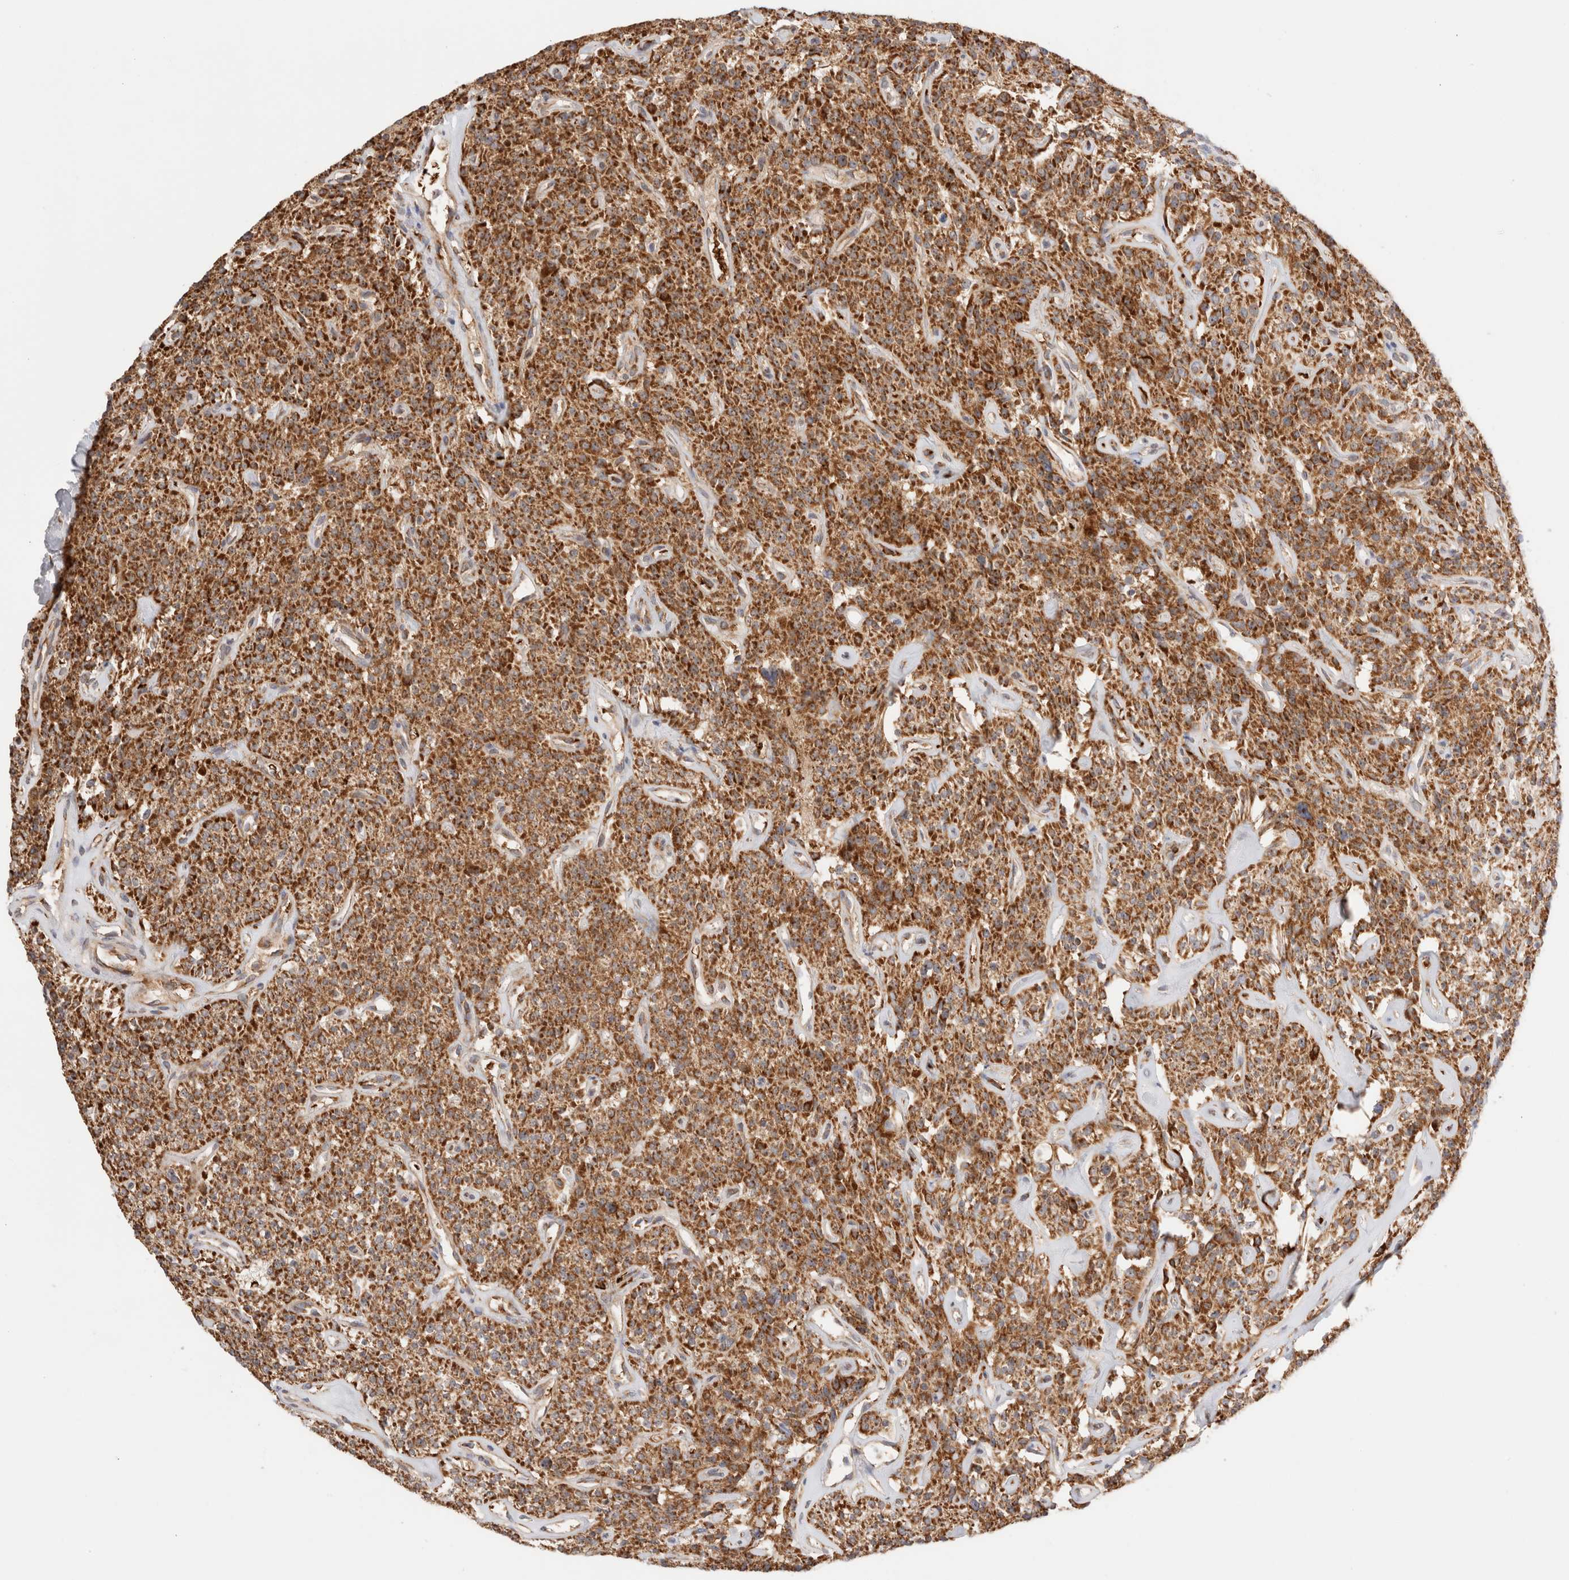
{"staining": {"intensity": "strong", "quantity": ">75%", "location": "cytoplasmic/membranous"}, "tissue": "parathyroid gland", "cell_type": "Glandular cells", "image_type": "normal", "snomed": [{"axis": "morphology", "description": "Normal tissue, NOS"}, {"axis": "topography", "description": "Parathyroid gland"}], "caption": "The histopathology image demonstrates a brown stain indicating the presence of a protein in the cytoplasmic/membranous of glandular cells in parathyroid gland. Ihc stains the protein of interest in brown and the nuclei are stained blue.", "gene": "UTS2B", "patient": {"sex": "male", "age": 46}}